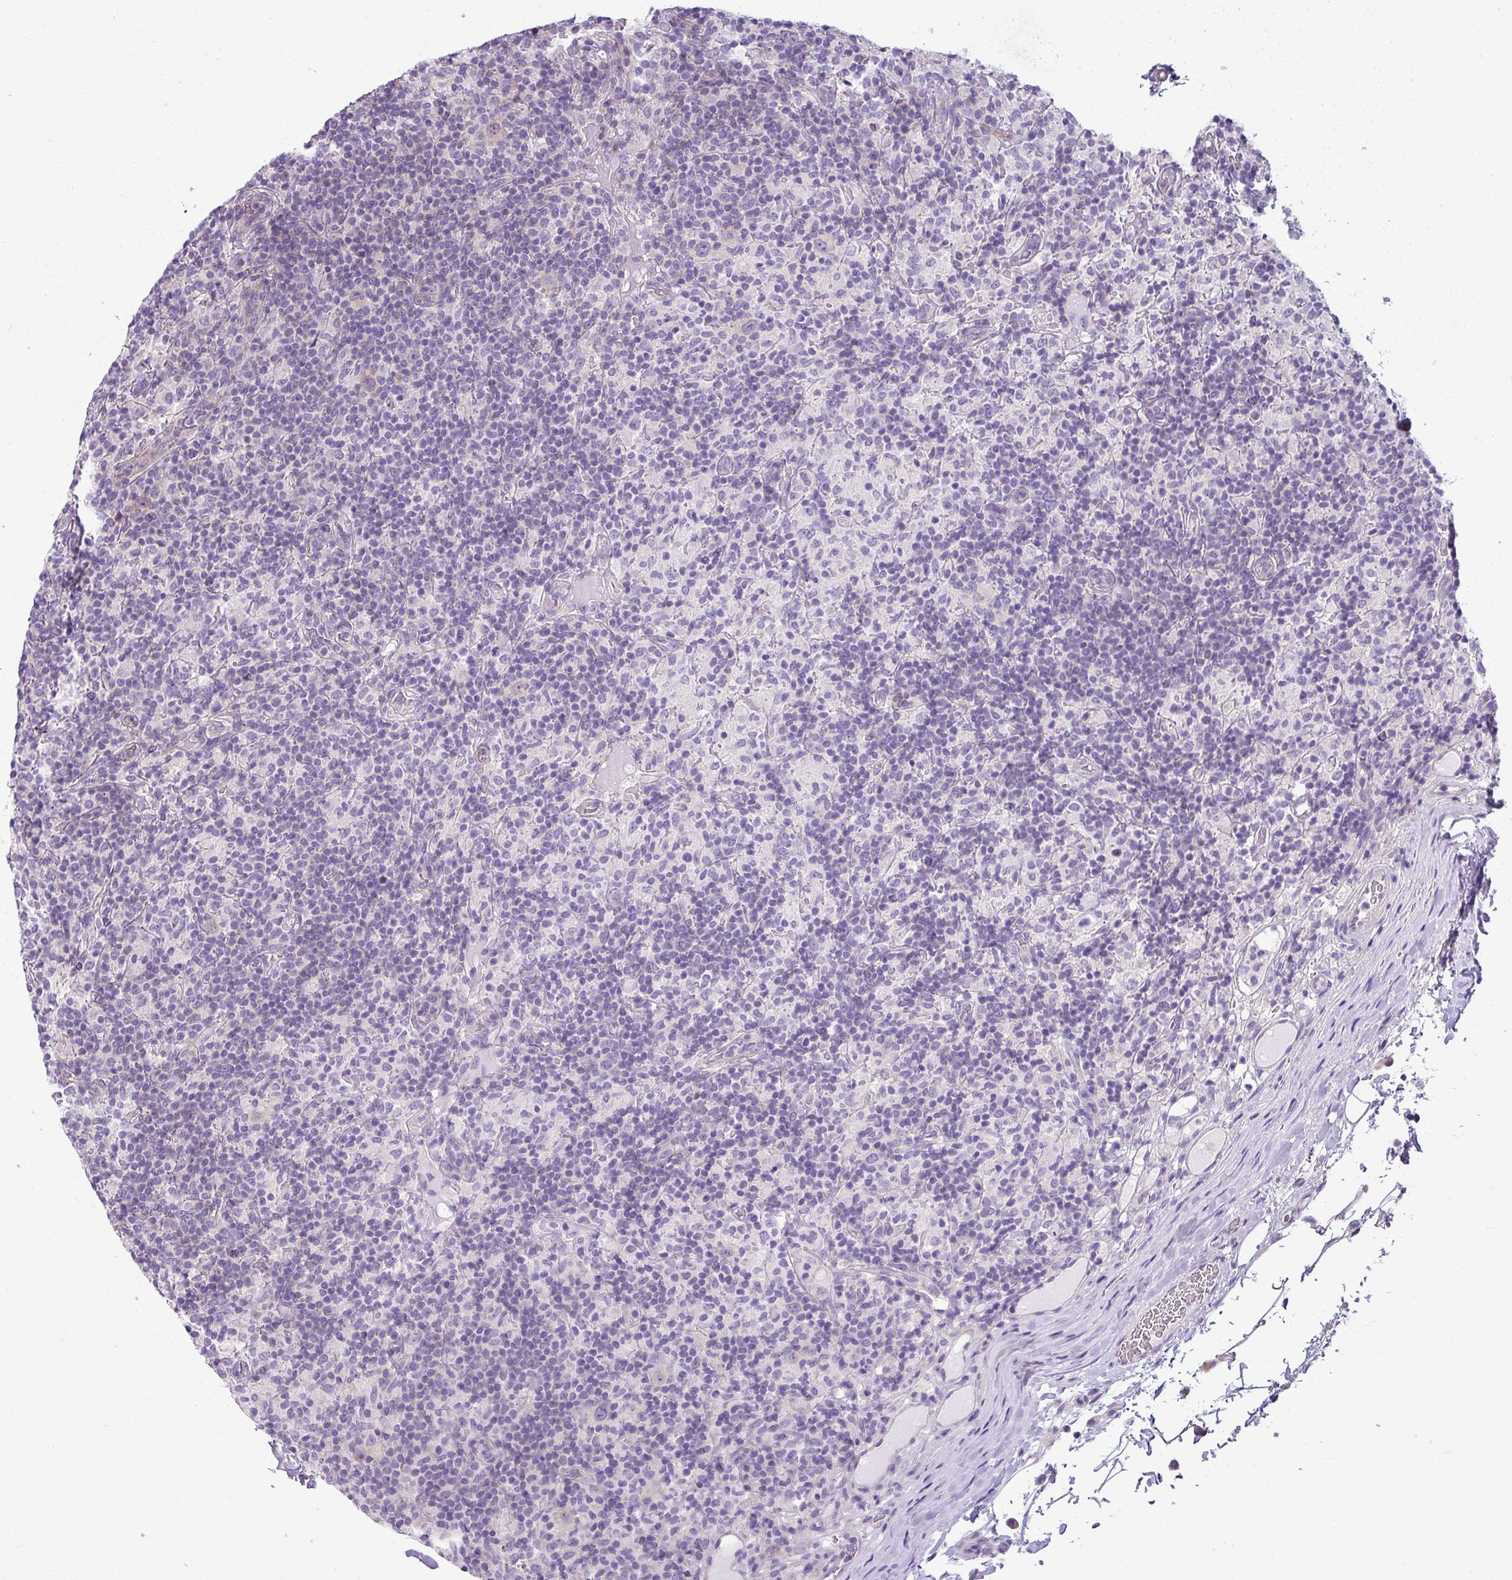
{"staining": {"intensity": "negative", "quantity": "none", "location": "none"}, "tissue": "lymphoma", "cell_type": "Tumor cells", "image_type": "cancer", "snomed": [{"axis": "morphology", "description": "Hodgkin's disease, NOS"}, {"axis": "topography", "description": "Lymph node"}], "caption": "The image demonstrates no staining of tumor cells in Hodgkin's disease.", "gene": "PALS2", "patient": {"sex": "male", "age": 70}}